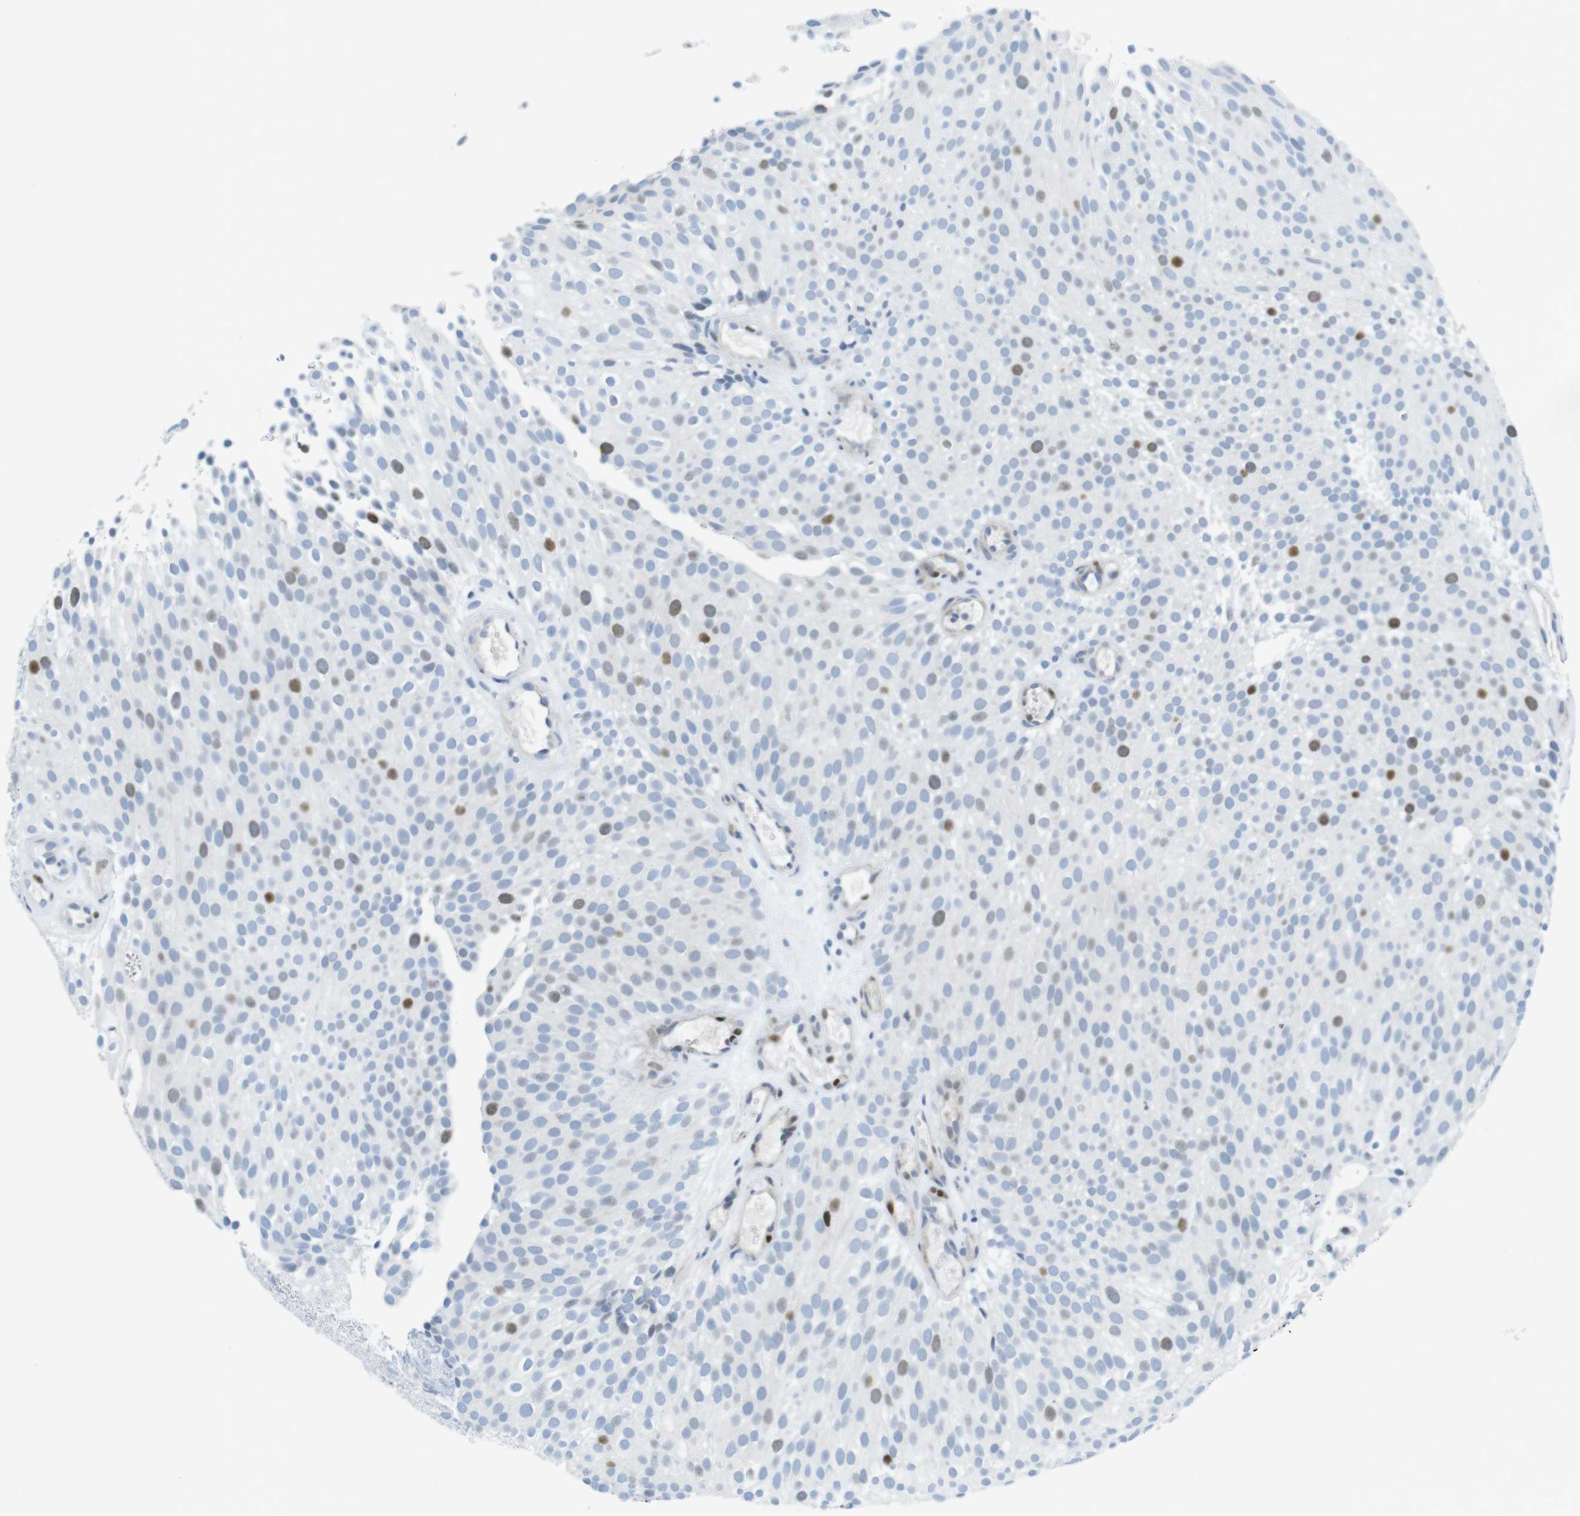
{"staining": {"intensity": "moderate", "quantity": "<25%", "location": "nuclear"}, "tissue": "urothelial cancer", "cell_type": "Tumor cells", "image_type": "cancer", "snomed": [{"axis": "morphology", "description": "Urothelial carcinoma, Low grade"}, {"axis": "topography", "description": "Urinary bladder"}], "caption": "Urothelial carcinoma (low-grade) was stained to show a protein in brown. There is low levels of moderate nuclear positivity in approximately <25% of tumor cells. (brown staining indicates protein expression, while blue staining denotes nuclei).", "gene": "CHAF1A", "patient": {"sex": "male", "age": 78}}